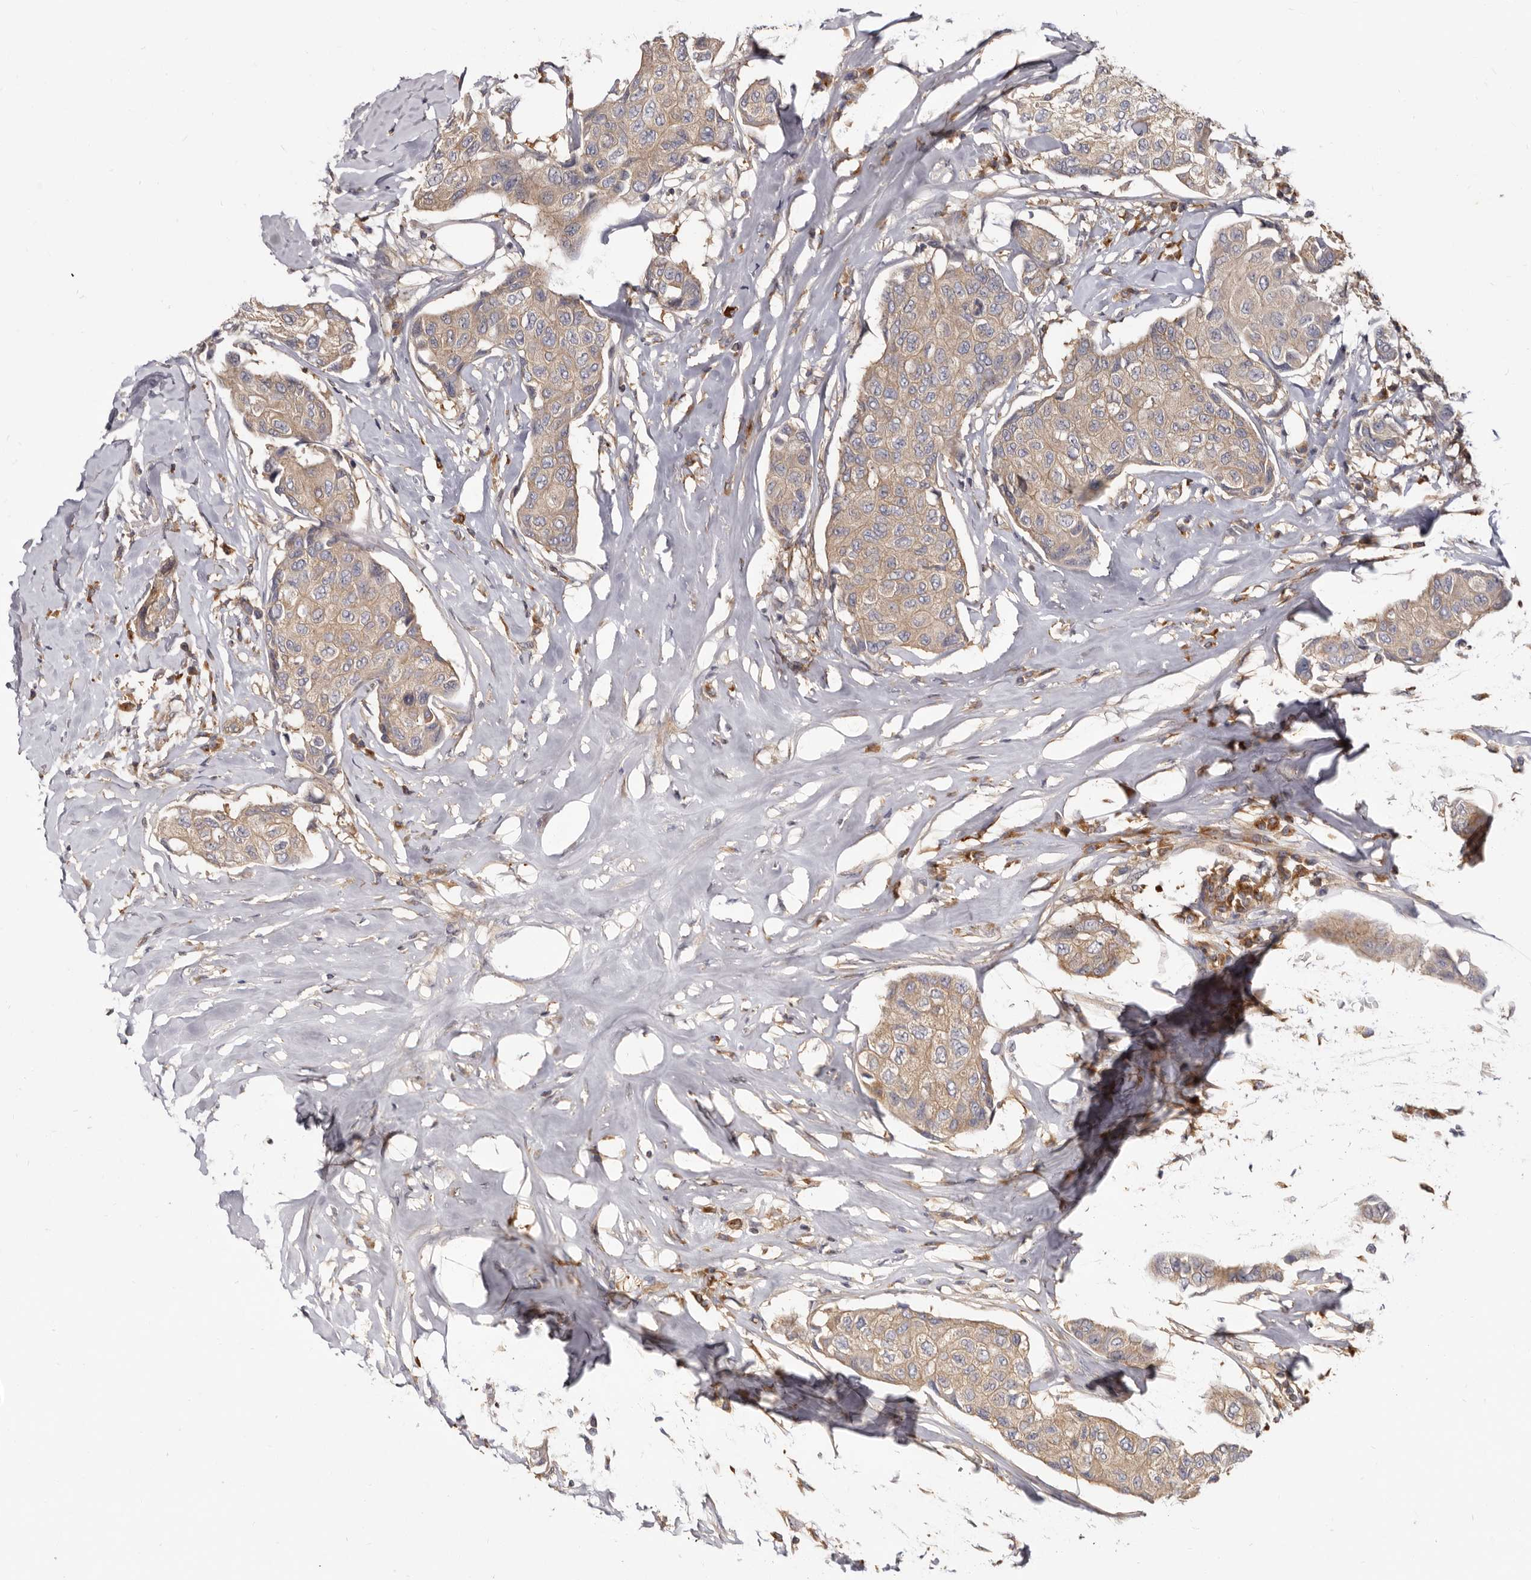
{"staining": {"intensity": "weak", "quantity": ">75%", "location": "cytoplasmic/membranous"}, "tissue": "breast cancer", "cell_type": "Tumor cells", "image_type": "cancer", "snomed": [{"axis": "morphology", "description": "Duct carcinoma"}, {"axis": "topography", "description": "Breast"}], "caption": "Immunohistochemistry (IHC) image of neoplastic tissue: human infiltrating ductal carcinoma (breast) stained using IHC demonstrates low levels of weak protein expression localized specifically in the cytoplasmic/membranous of tumor cells, appearing as a cytoplasmic/membranous brown color.", "gene": "ADAMTS20", "patient": {"sex": "female", "age": 80}}